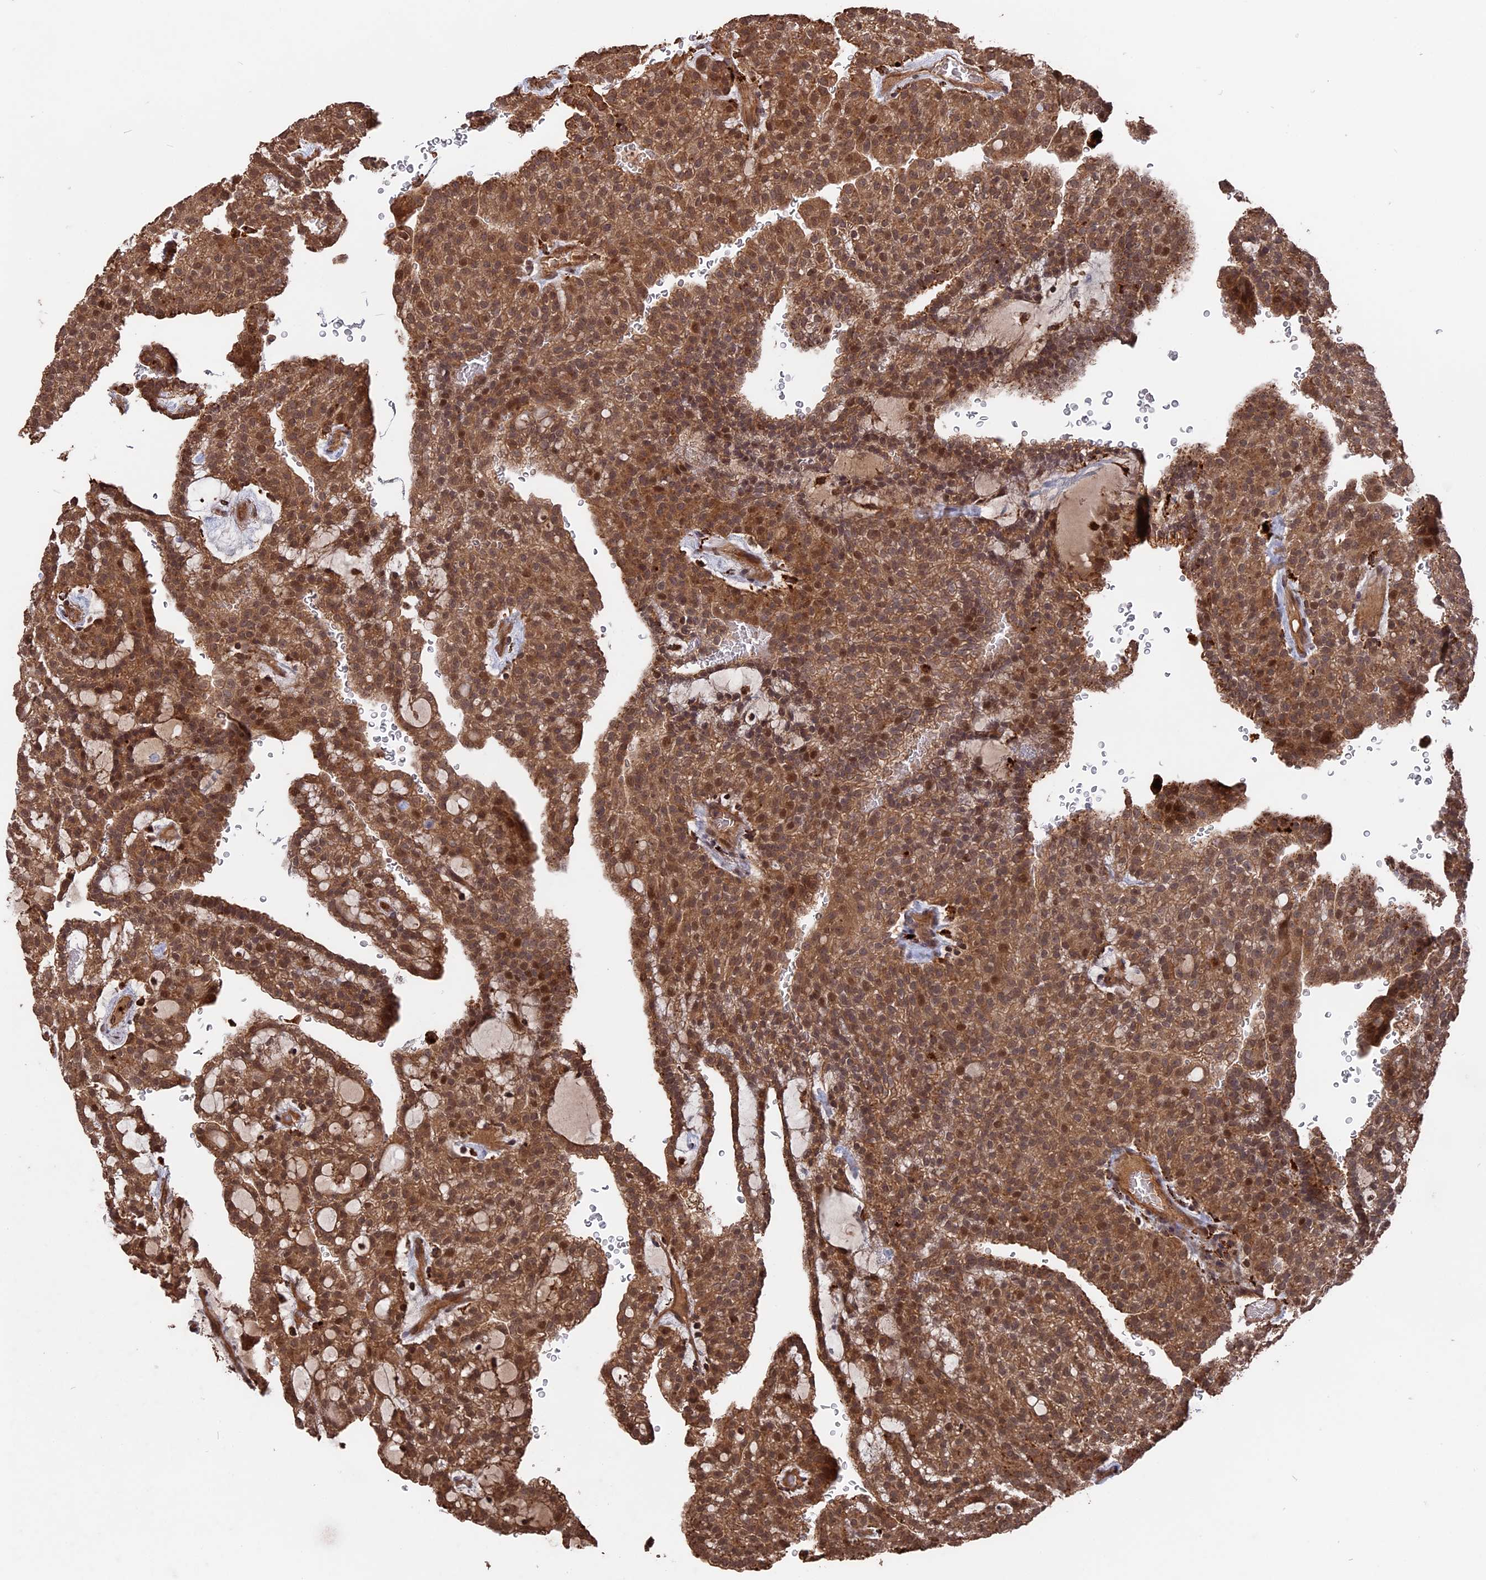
{"staining": {"intensity": "moderate", "quantity": ">75%", "location": "cytoplasmic/membranous,nuclear"}, "tissue": "renal cancer", "cell_type": "Tumor cells", "image_type": "cancer", "snomed": [{"axis": "morphology", "description": "Adenocarcinoma, NOS"}, {"axis": "topography", "description": "Kidney"}], "caption": "A photomicrograph of renal cancer (adenocarcinoma) stained for a protein demonstrates moderate cytoplasmic/membranous and nuclear brown staining in tumor cells.", "gene": "TELO2", "patient": {"sex": "male", "age": 63}}